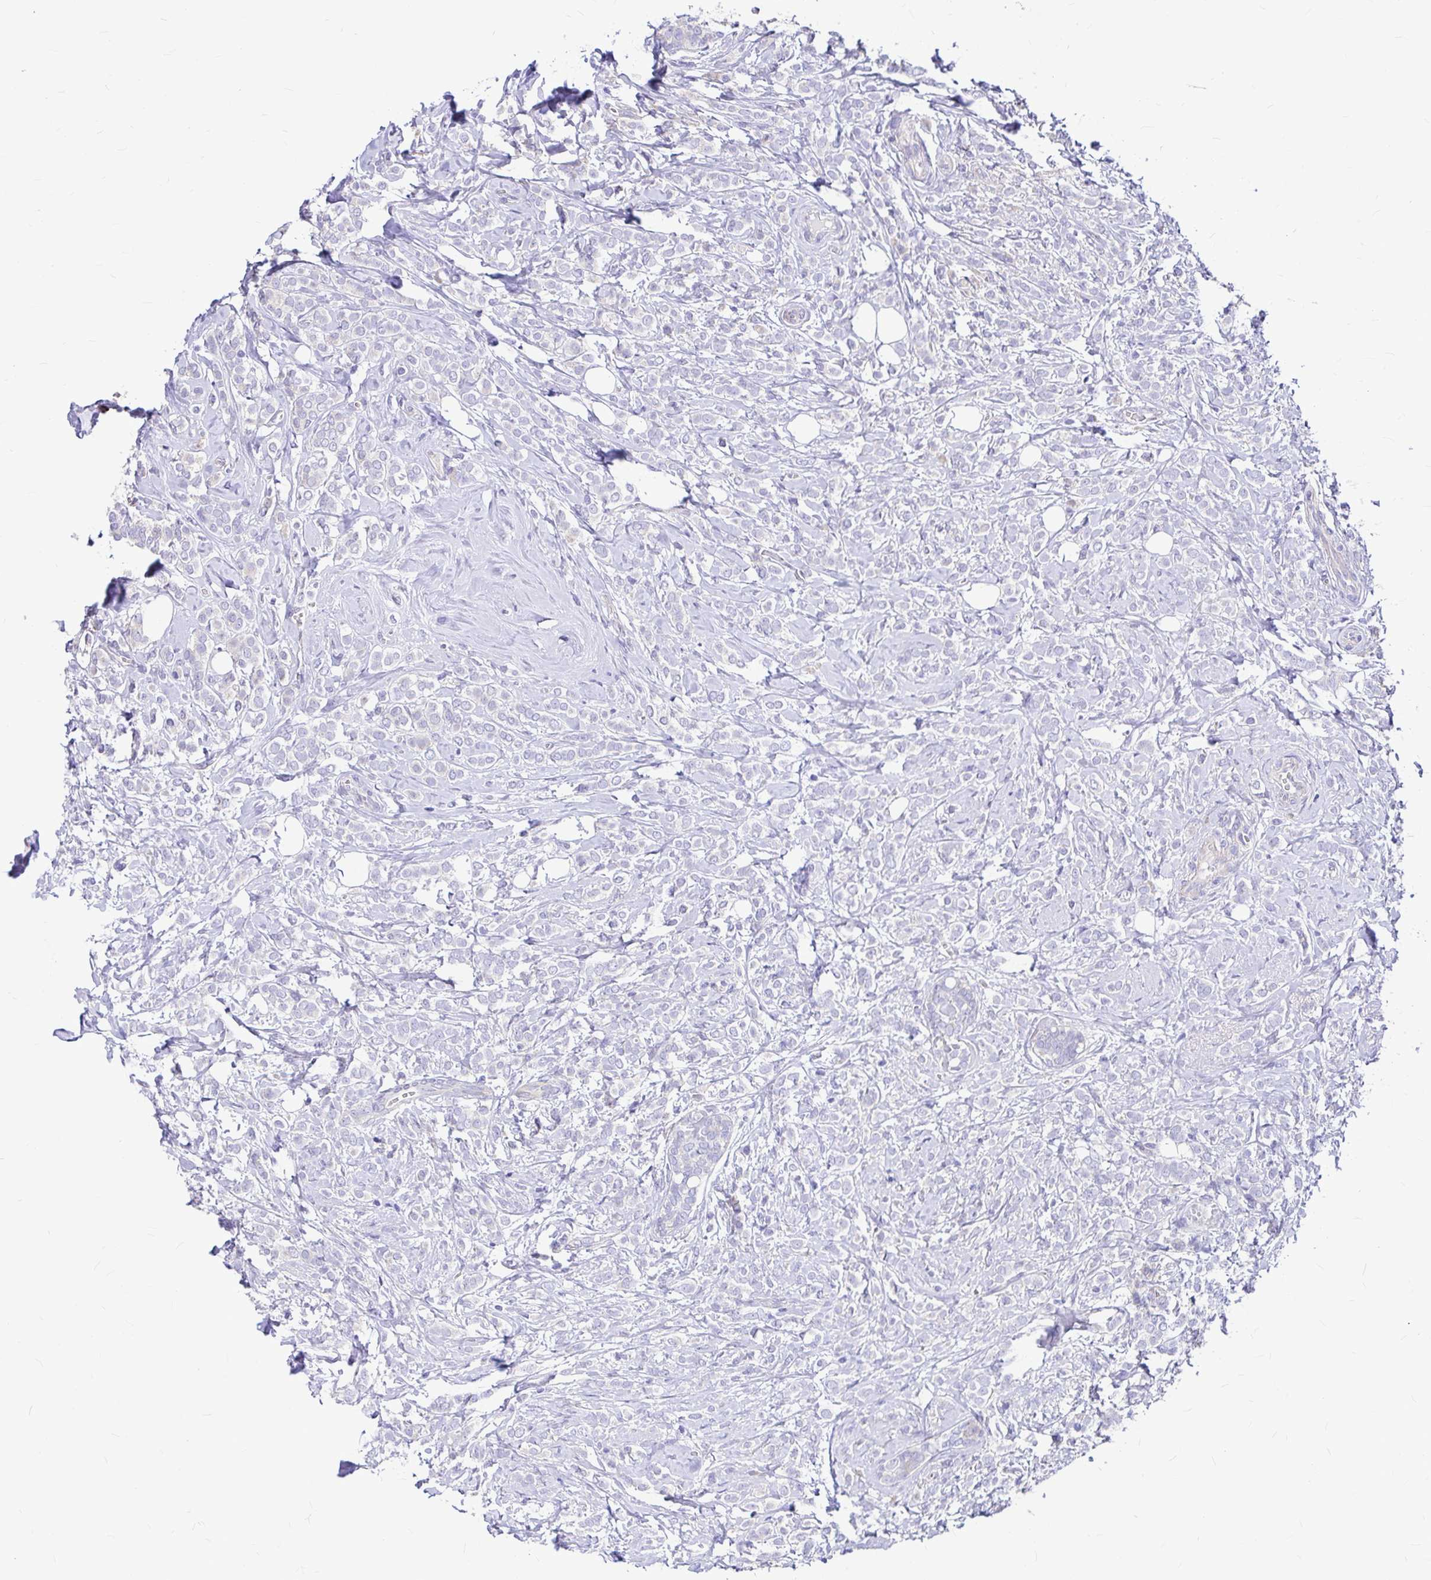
{"staining": {"intensity": "negative", "quantity": "none", "location": "none"}, "tissue": "breast cancer", "cell_type": "Tumor cells", "image_type": "cancer", "snomed": [{"axis": "morphology", "description": "Lobular carcinoma"}, {"axis": "topography", "description": "Breast"}], "caption": "Immunohistochemistry (IHC) histopathology image of human breast cancer stained for a protein (brown), which displays no expression in tumor cells.", "gene": "GABBR2", "patient": {"sex": "female", "age": 49}}